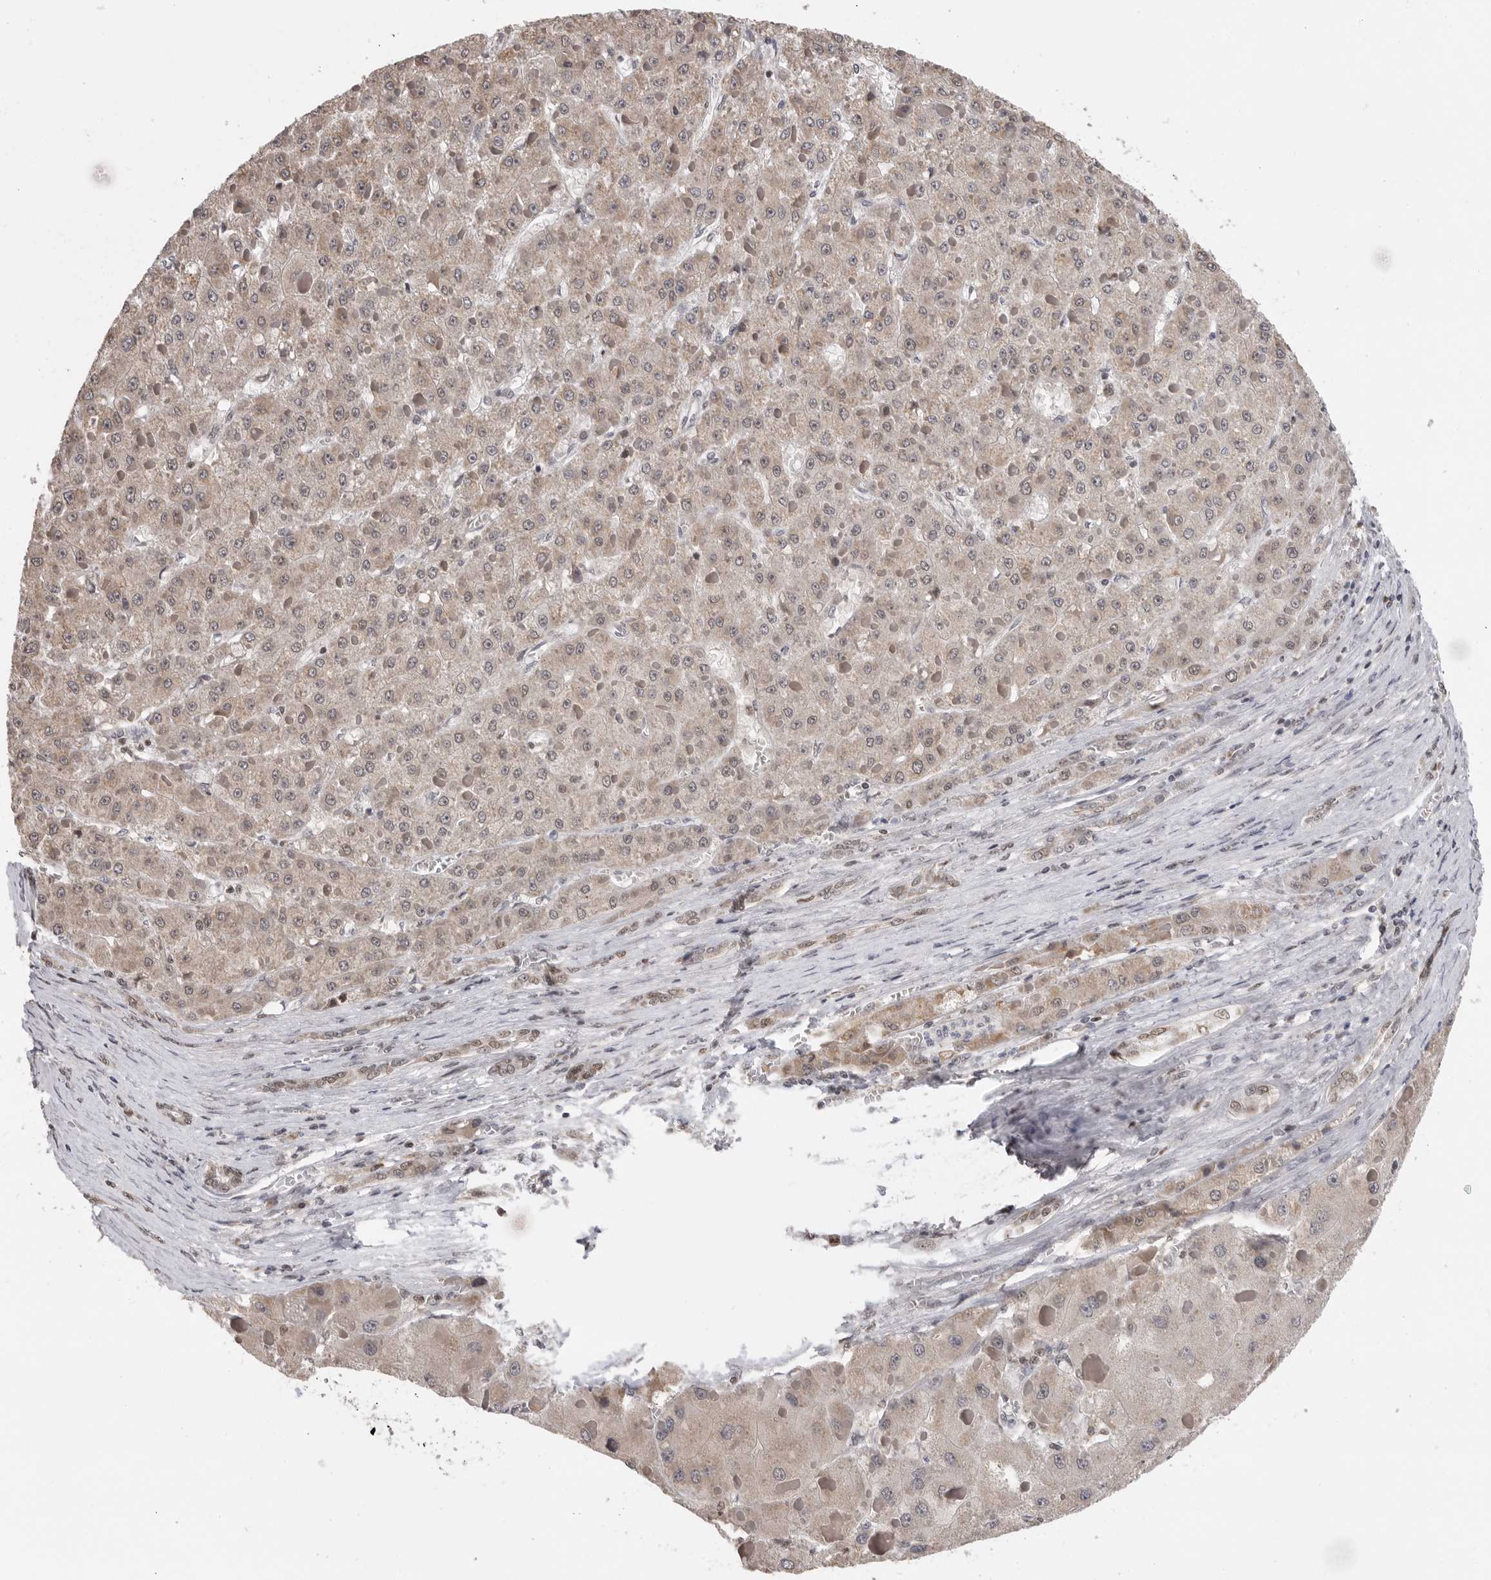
{"staining": {"intensity": "weak", "quantity": ">75%", "location": "cytoplasmic/membranous,nuclear"}, "tissue": "liver cancer", "cell_type": "Tumor cells", "image_type": "cancer", "snomed": [{"axis": "morphology", "description": "Carcinoma, Hepatocellular, NOS"}, {"axis": "topography", "description": "Liver"}], "caption": "Brown immunohistochemical staining in liver hepatocellular carcinoma demonstrates weak cytoplasmic/membranous and nuclear positivity in about >75% of tumor cells.", "gene": "SMARCC1", "patient": {"sex": "female", "age": 73}}